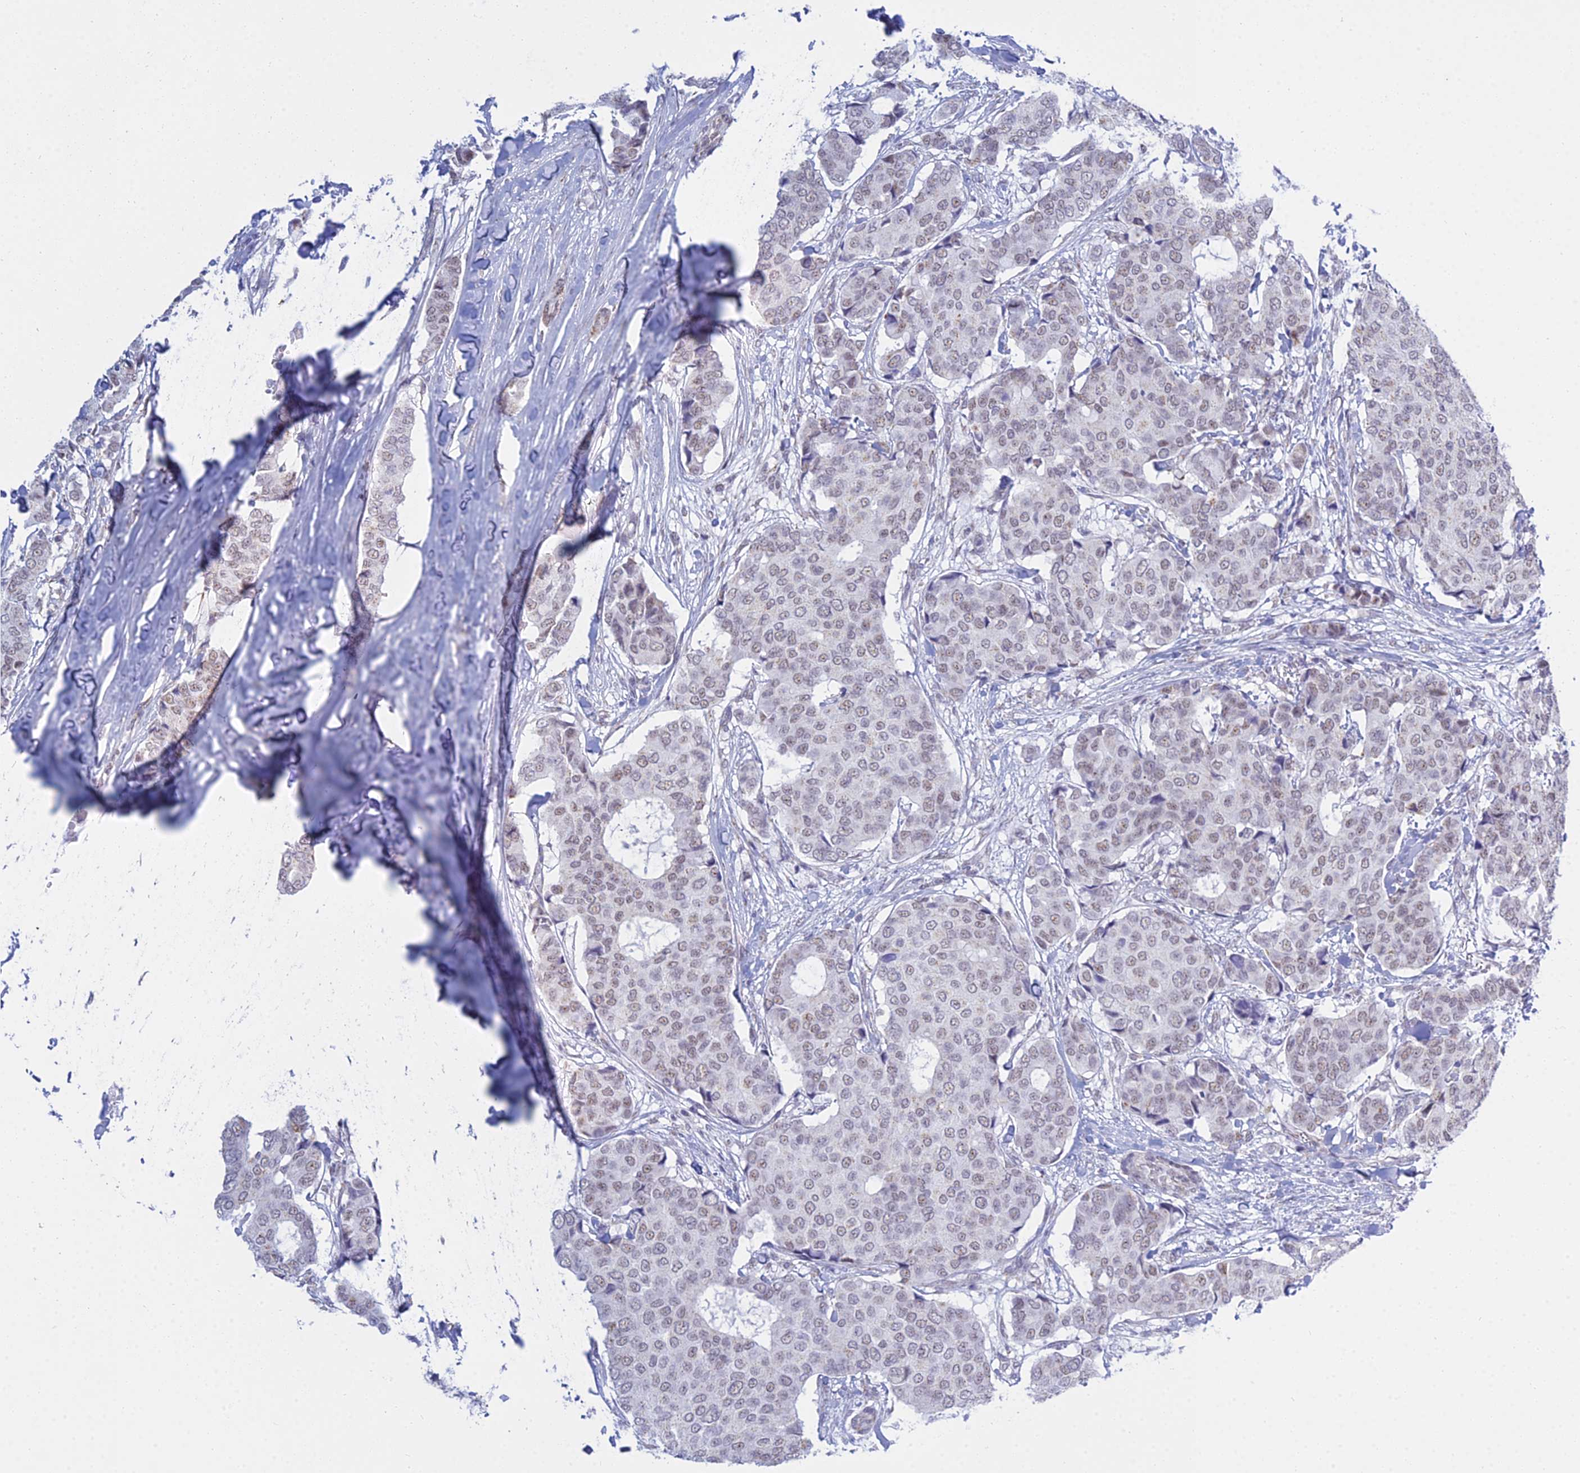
{"staining": {"intensity": "weak", "quantity": "<25%", "location": "nuclear"}, "tissue": "breast cancer", "cell_type": "Tumor cells", "image_type": "cancer", "snomed": [{"axis": "morphology", "description": "Duct carcinoma"}, {"axis": "topography", "description": "Breast"}], "caption": "This is an IHC photomicrograph of human breast intraductal carcinoma. There is no staining in tumor cells.", "gene": "KLF14", "patient": {"sex": "female", "age": 75}}